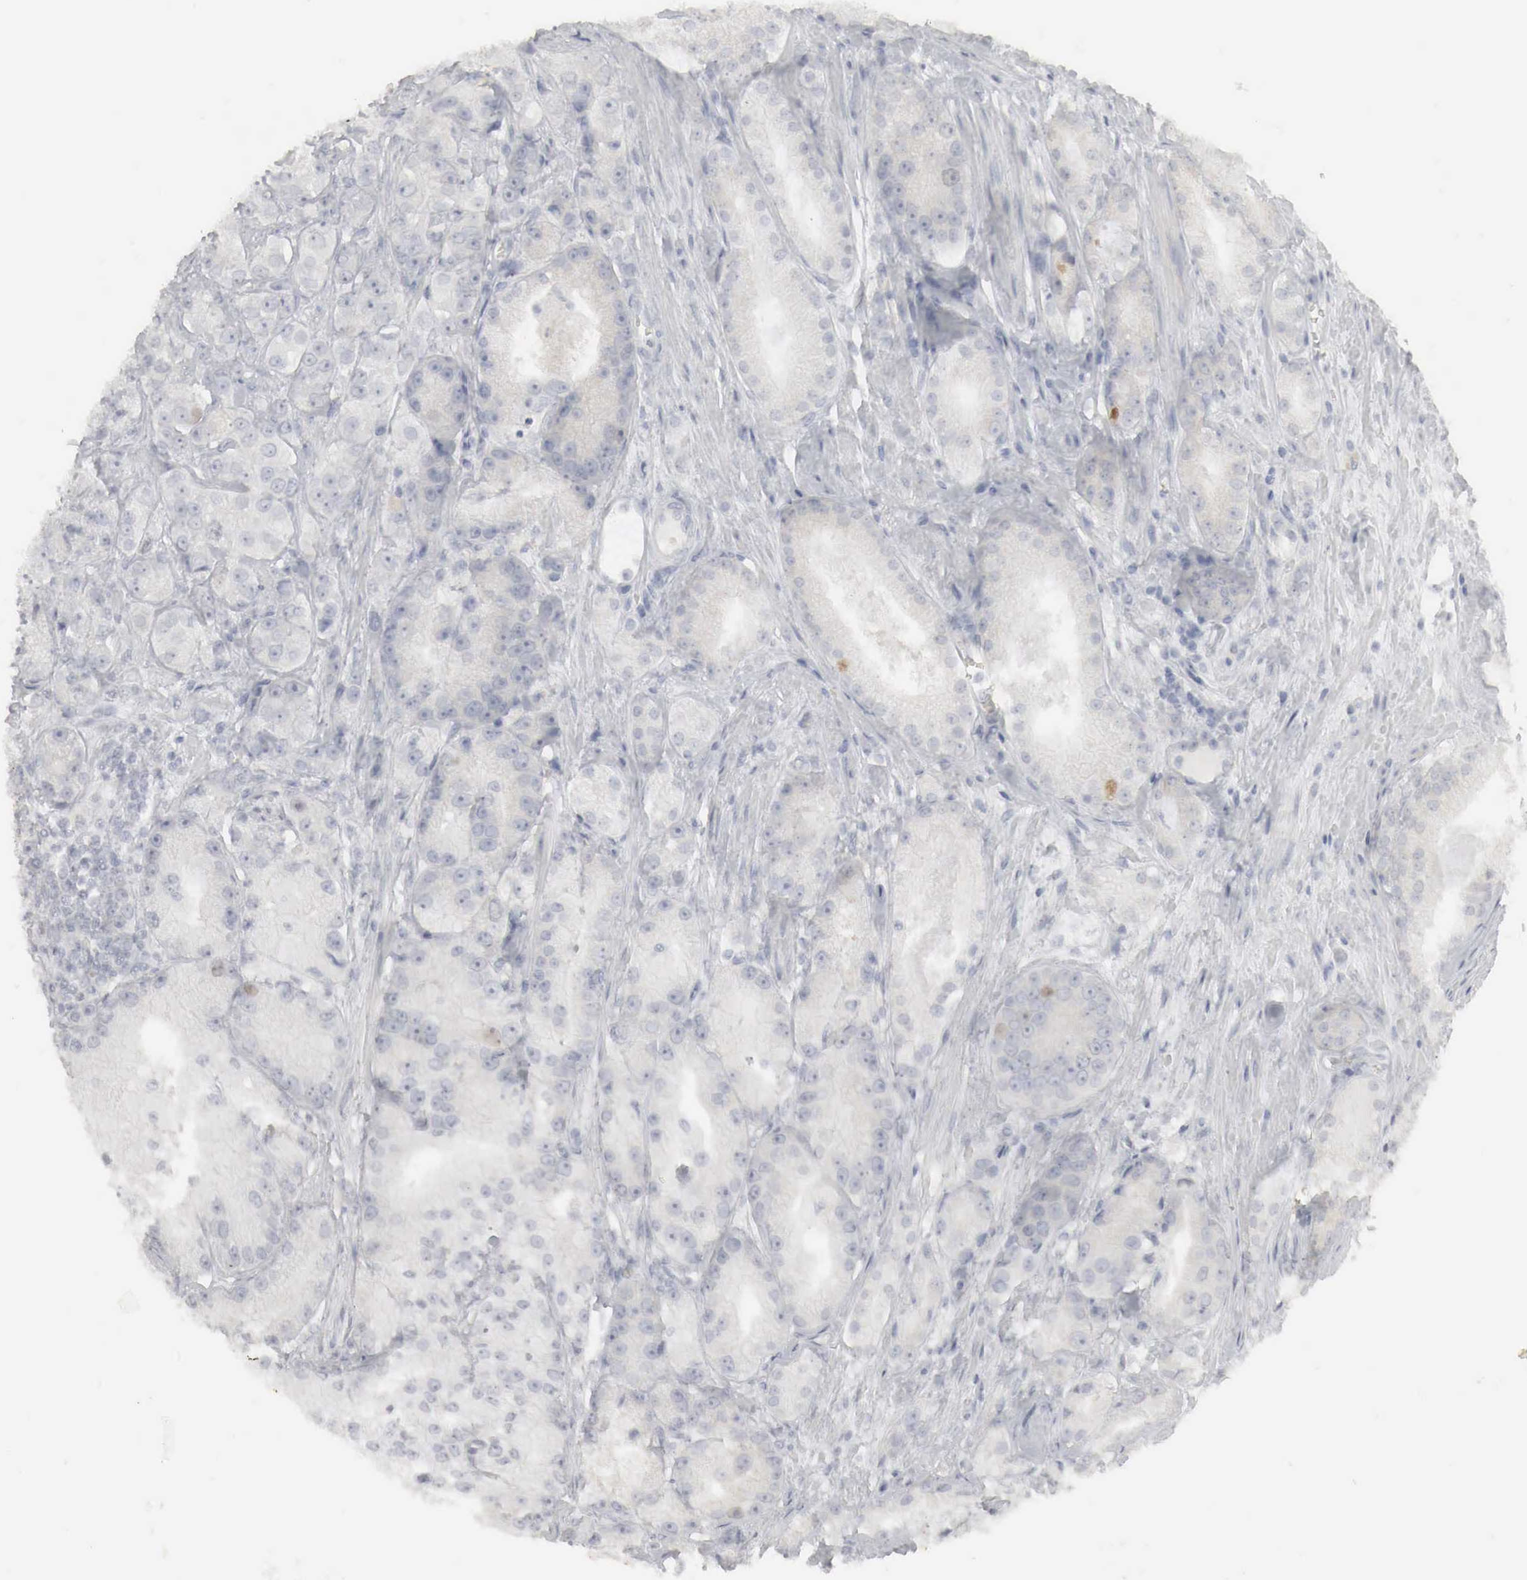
{"staining": {"intensity": "negative", "quantity": "none", "location": "none"}, "tissue": "prostate cancer", "cell_type": "Tumor cells", "image_type": "cancer", "snomed": [{"axis": "morphology", "description": "Adenocarcinoma, Medium grade"}, {"axis": "topography", "description": "Prostate"}], "caption": "This is an immunohistochemistry (IHC) micrograph of human prostate cancer. There is no staining in tumor cells.", "gene": "TP63", "patient": {"sex": "male", "age": 72}}